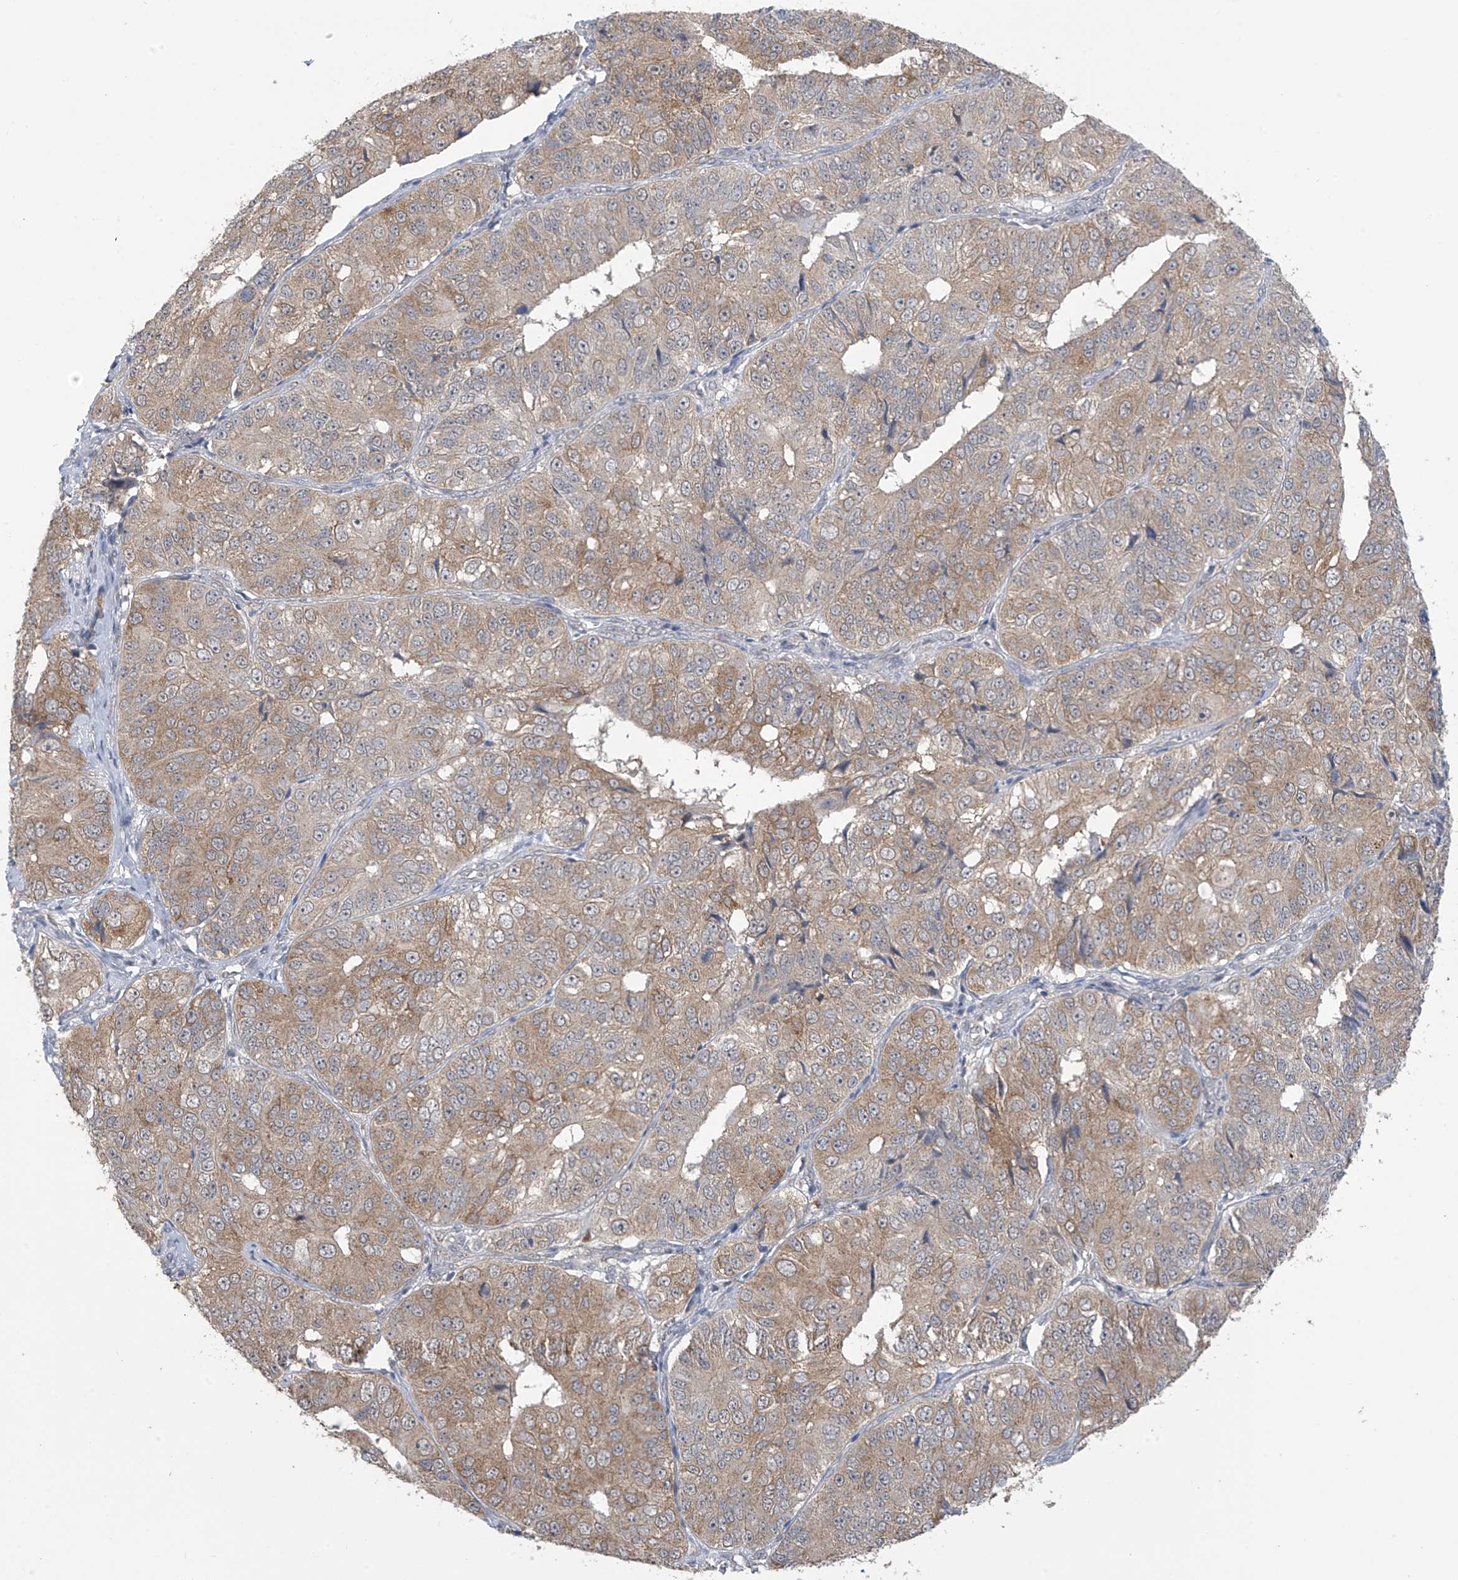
{"staining": {"intensity": "moderate", "quantity": "25%-75%", "location": "cytoplasmic/membranous"}, "tissue": "ovarian cancer", "cell_type": "Tumor cells", "image_type": "cancer", "snomed": [{"axis": "morphology", "description": "Carcinoma, endometroid"}, {"axis": "topography", "description": "Ovary"}], "caption": "A brown stain shows moderate cytoplasmic/membranous staining of a protein in ovarian cancer (endometroid carcinoma) tumor cells.", "gene": "KIAA1522", "patient": {"sex": "female", "age": 51}}